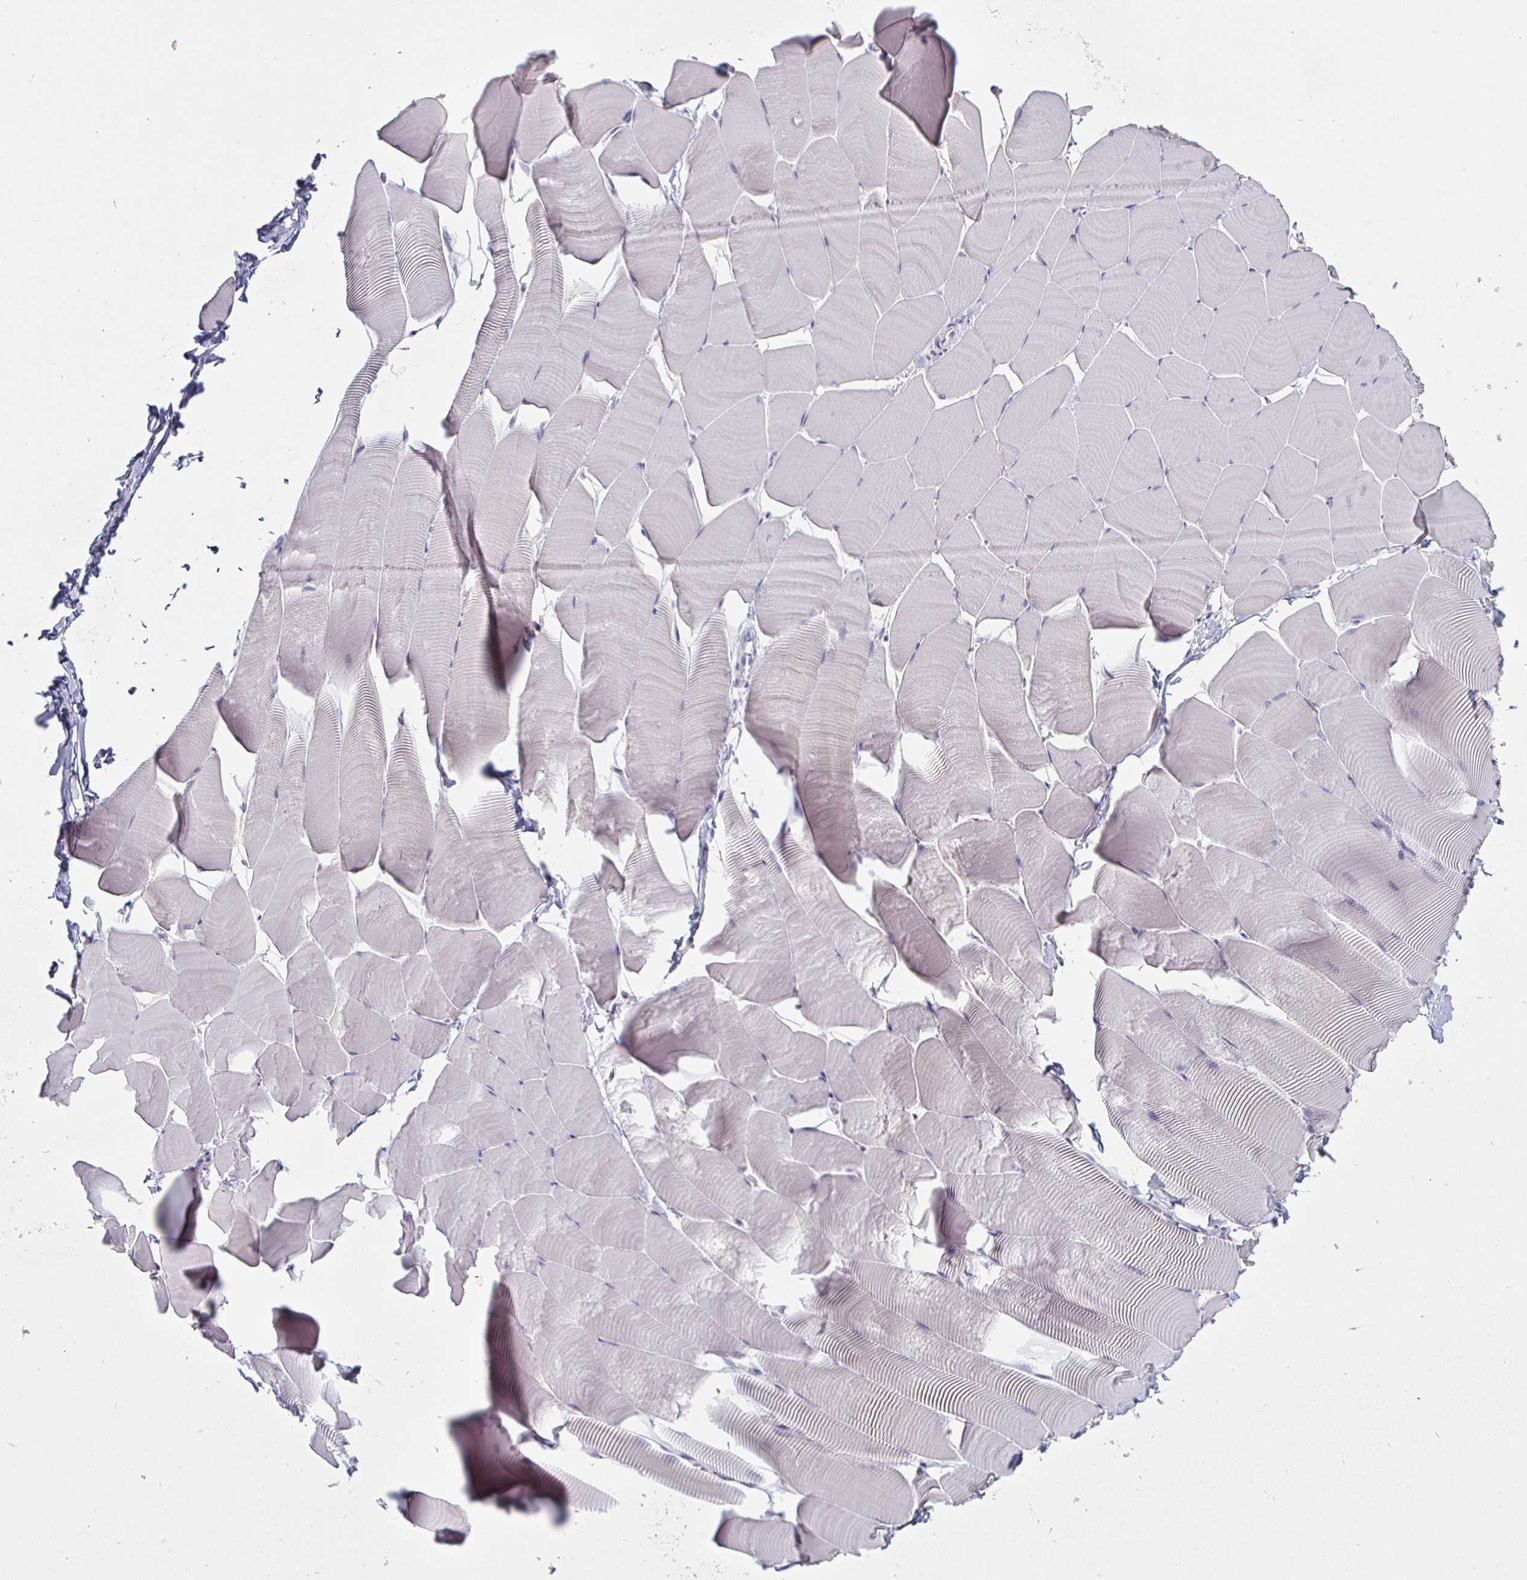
{"staining": {"intensity": "negative", "quantity": "none", "location": "none"}, "tissue": "skeletal muscle", "cell_type": "Myocytes", "image_type": "normal", "snomed": [{"axis": "morphology", "description": "Normal tissue, NOS"}, {"axis": "topography", "description": "Skeletal muscle"}], "caption": "Skeletal muscle stained for a protein using immunohistochemistry (IHC) shows no expression myocytes.", "gene": "ENPP1", "patient": {"sex": "male", "age": 25}}